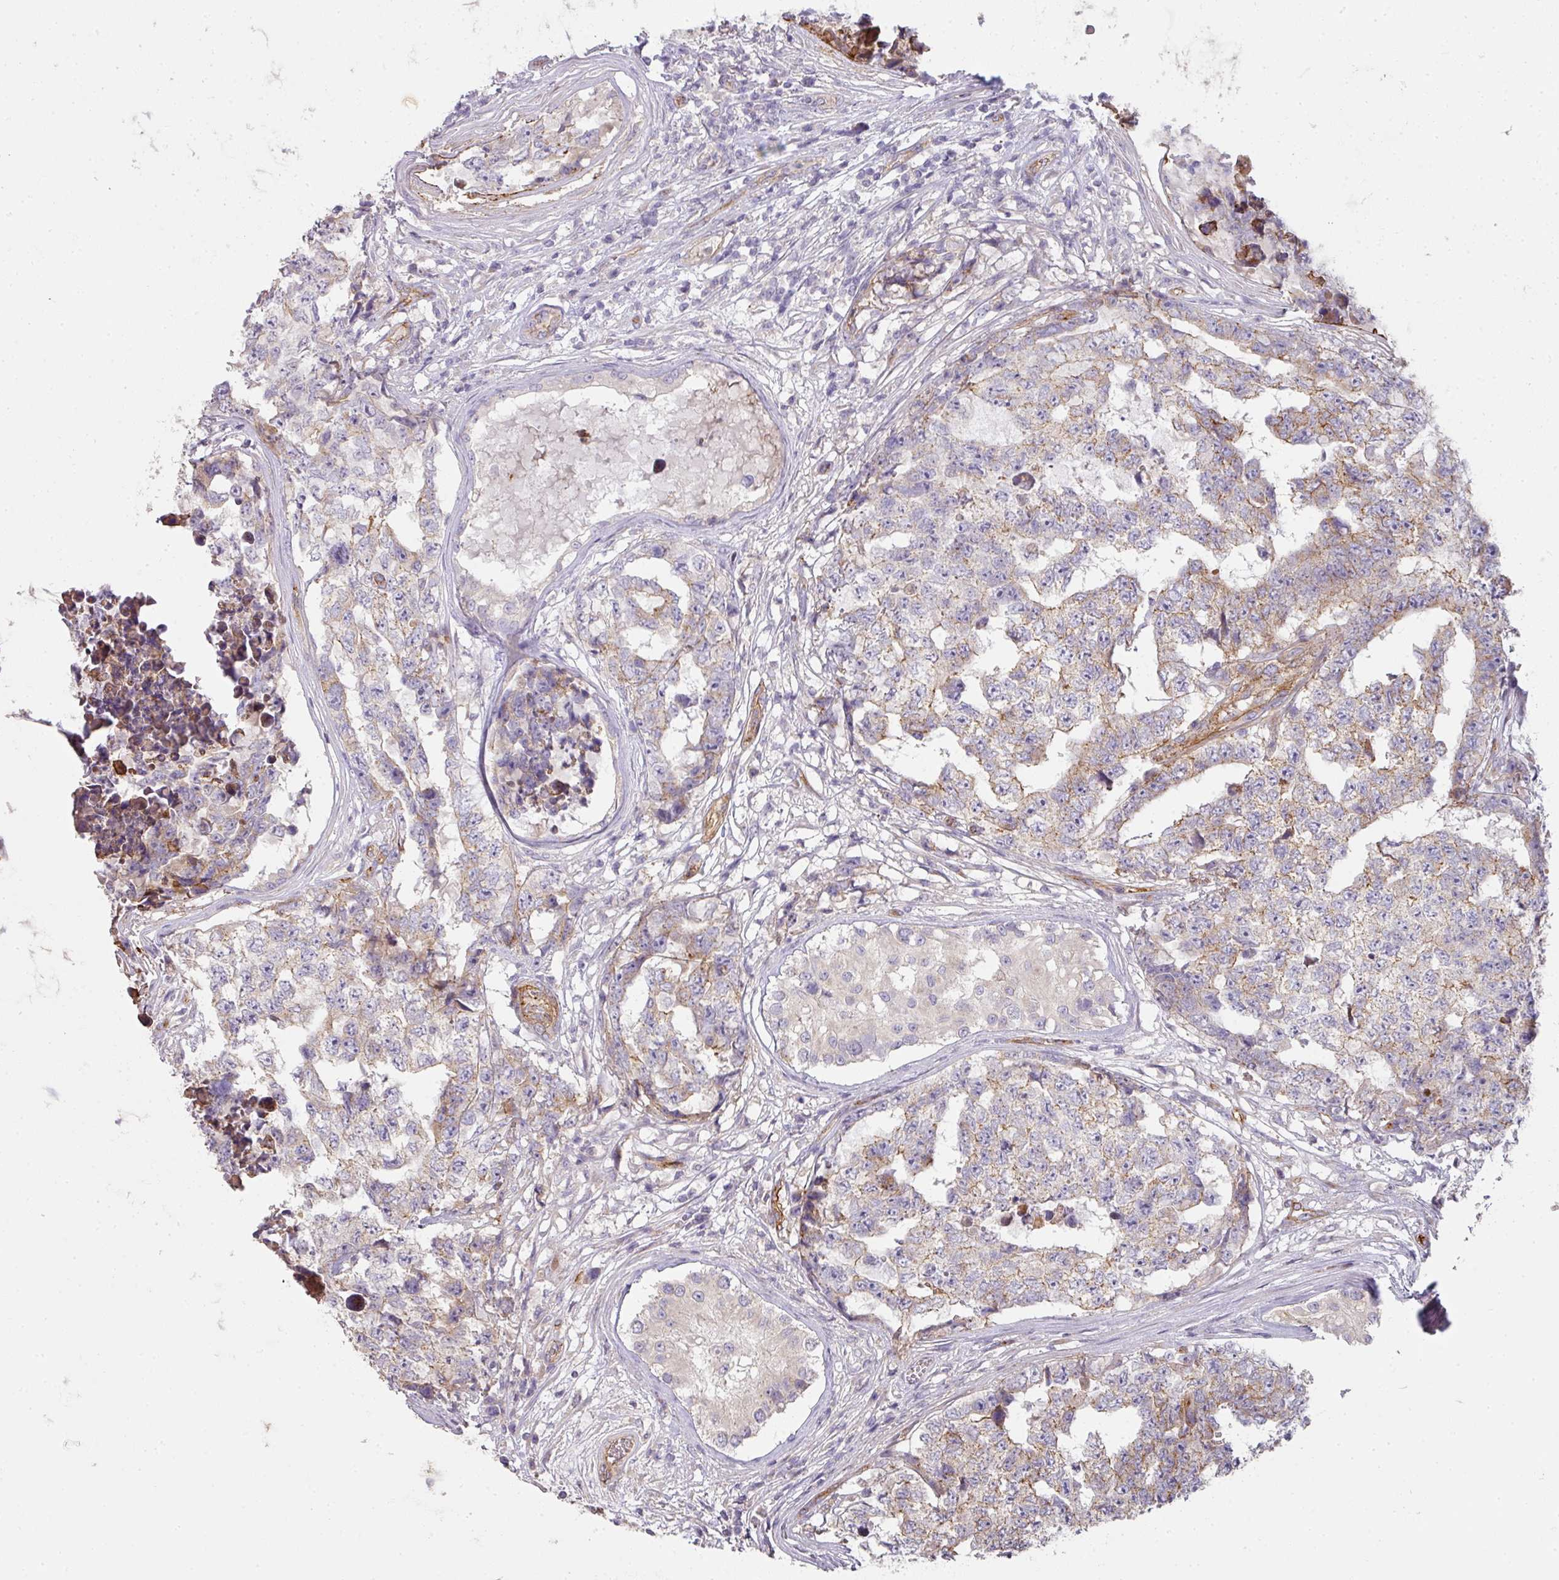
{"staining": {"intensity": "weak", "quantity": "<25%", "location": "cytoplasmic/membranous"}, "tissue": "testis cancer", "cell_type": "Tumor cells", "image_type": "cancer", "snomed": [{"axis": "morphology", "description": "Carcinoma, Embryonal, NOS"}, {"axis": "topography", "description": "Testis"}], "caption": "Immunohistochemical staining of testis cancer shows no significant expression in tumor cells.", "gene": "PCDH1", "patient": {"sex": "male", "age": 25}}